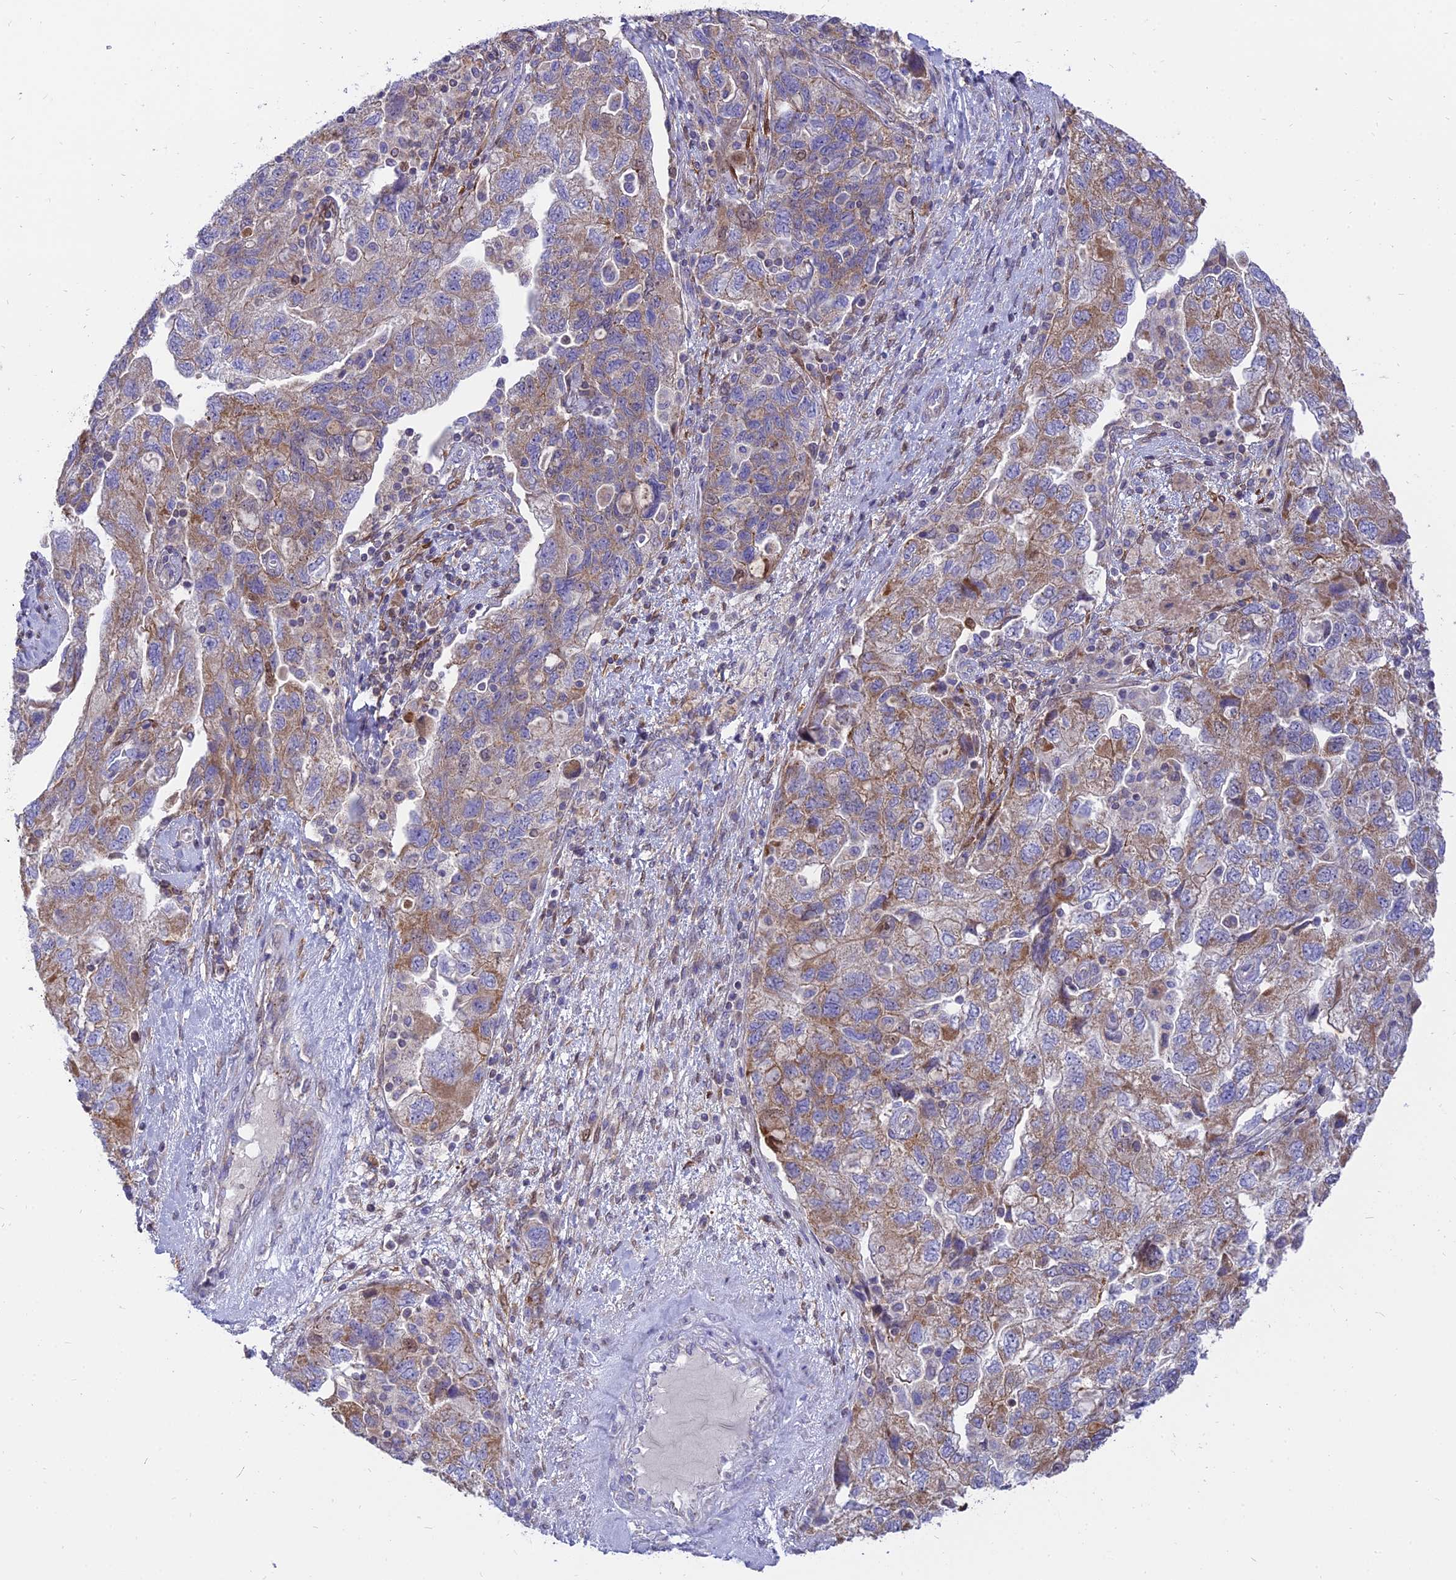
{"staining": {"intensity": "moderate", "quantity": ">75%", "location": "cytoplasmic/membranous"}, "tissue": "ovarian cancer", "cell_type": "Tumor cells", "image_type": "cancer", "snomed": [{"axis": "morphology", "description": "Carcinoma, NOS"}, {"axis": "morphology", "description": "Cystadenocarcinoma, serous, NOS"}, {"axis": "topography", "description": "Ovary"}], "caption": "DAB immunohistochemical staining of ovarian serous cystadenocarcinoma shows moderate cytoplasmic/membranous protein positivity in approximately >75% of tumor cells.", "gene": "CENPV", "patient": {"sex": "female", "age": 69}}